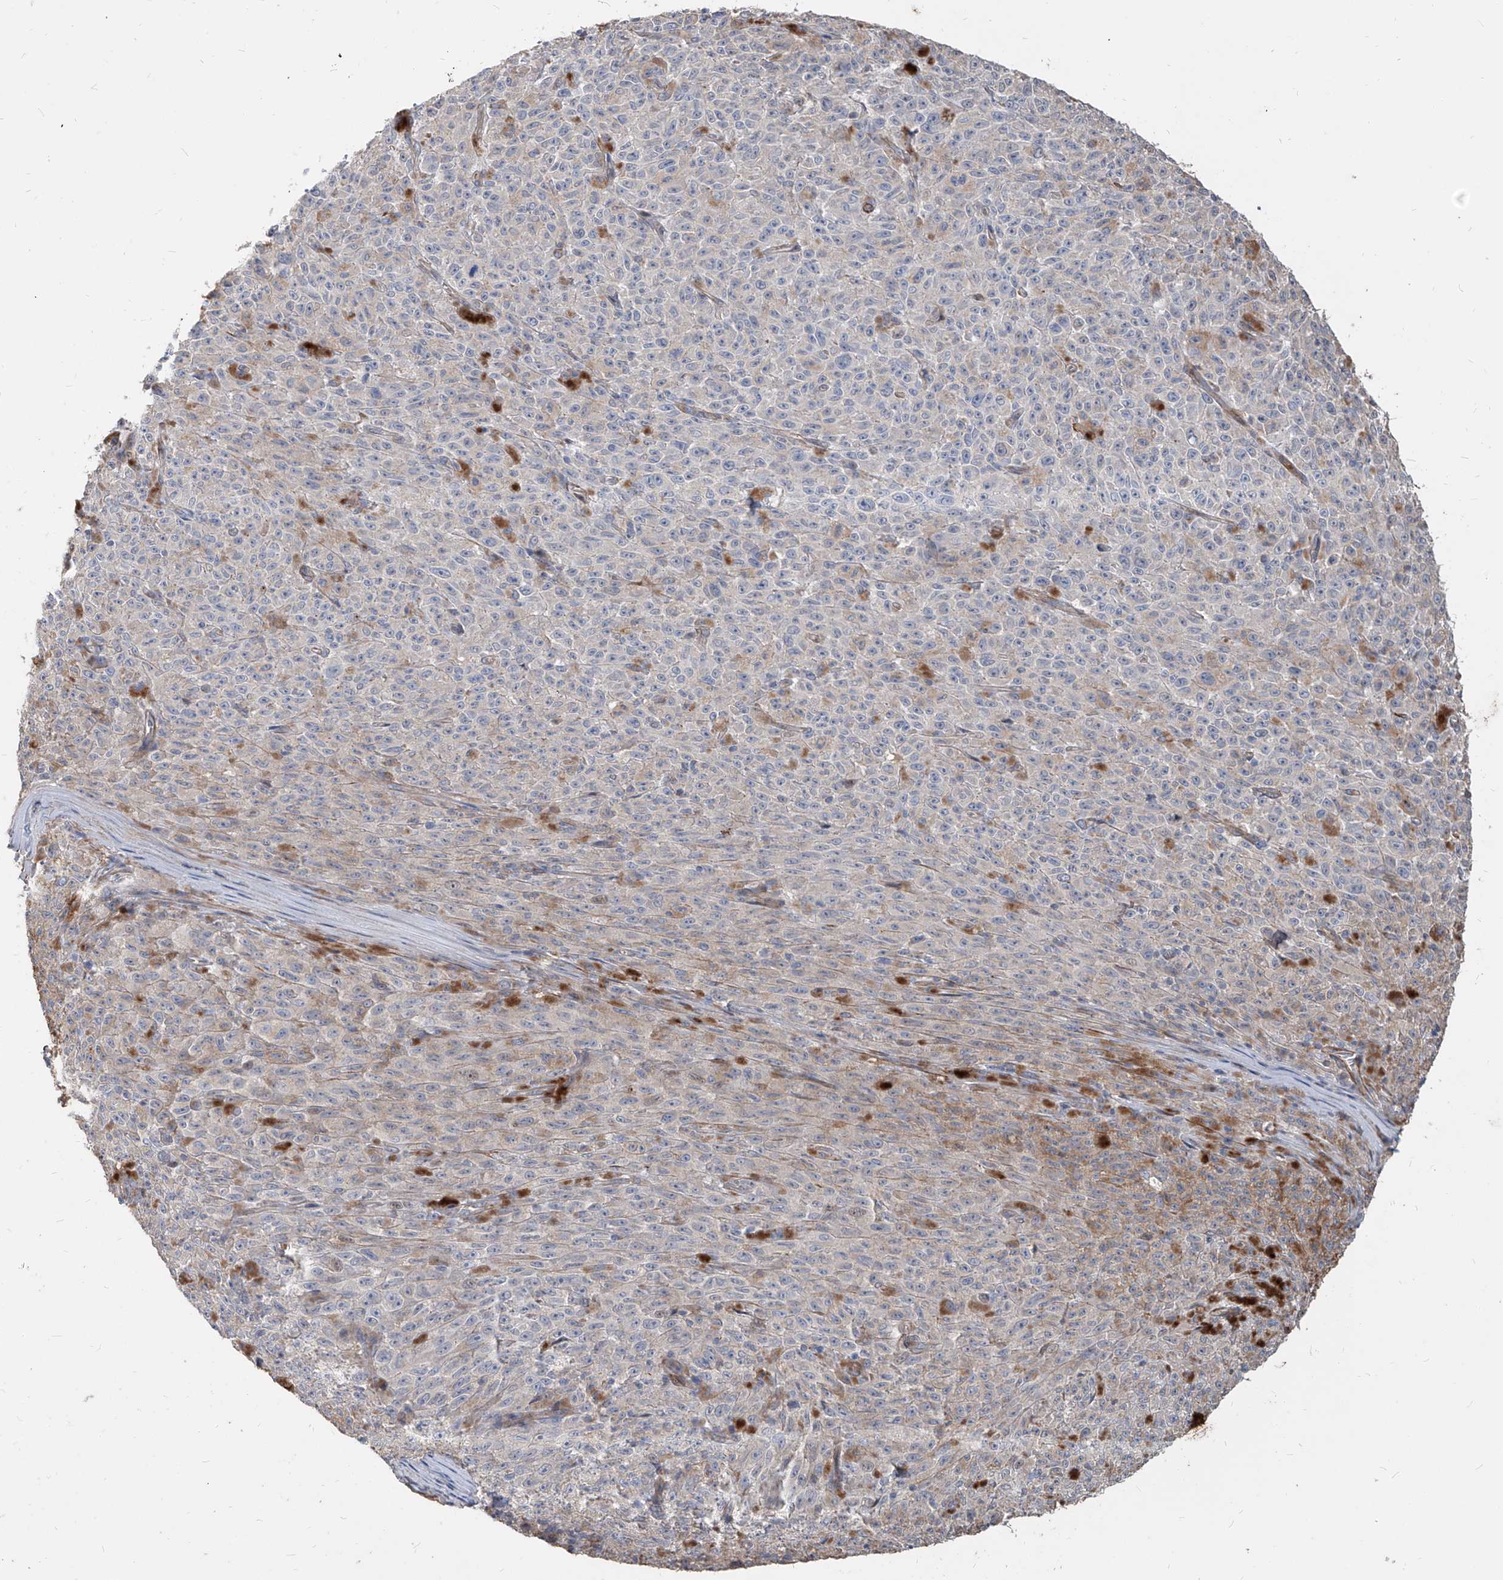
{"staining": {"intensity": "negative", "quantity": "none", "location": "none"}, "tissue": "melanoma", "cell_type": "Tumor cells", "image_type": "cancer", "snomed": [{"axis": "morphology", "description": "Malignant melanoma, NOS"}, {"axis": "topography", "description": "Skin"}], "caption": "A high-resolution histopathology image shows IHC staining of melanoma, which demonstrates no significant positivity in tumor cells.", "gene": "FAM83B", "patient": {"sex": "female", "age": 82}}